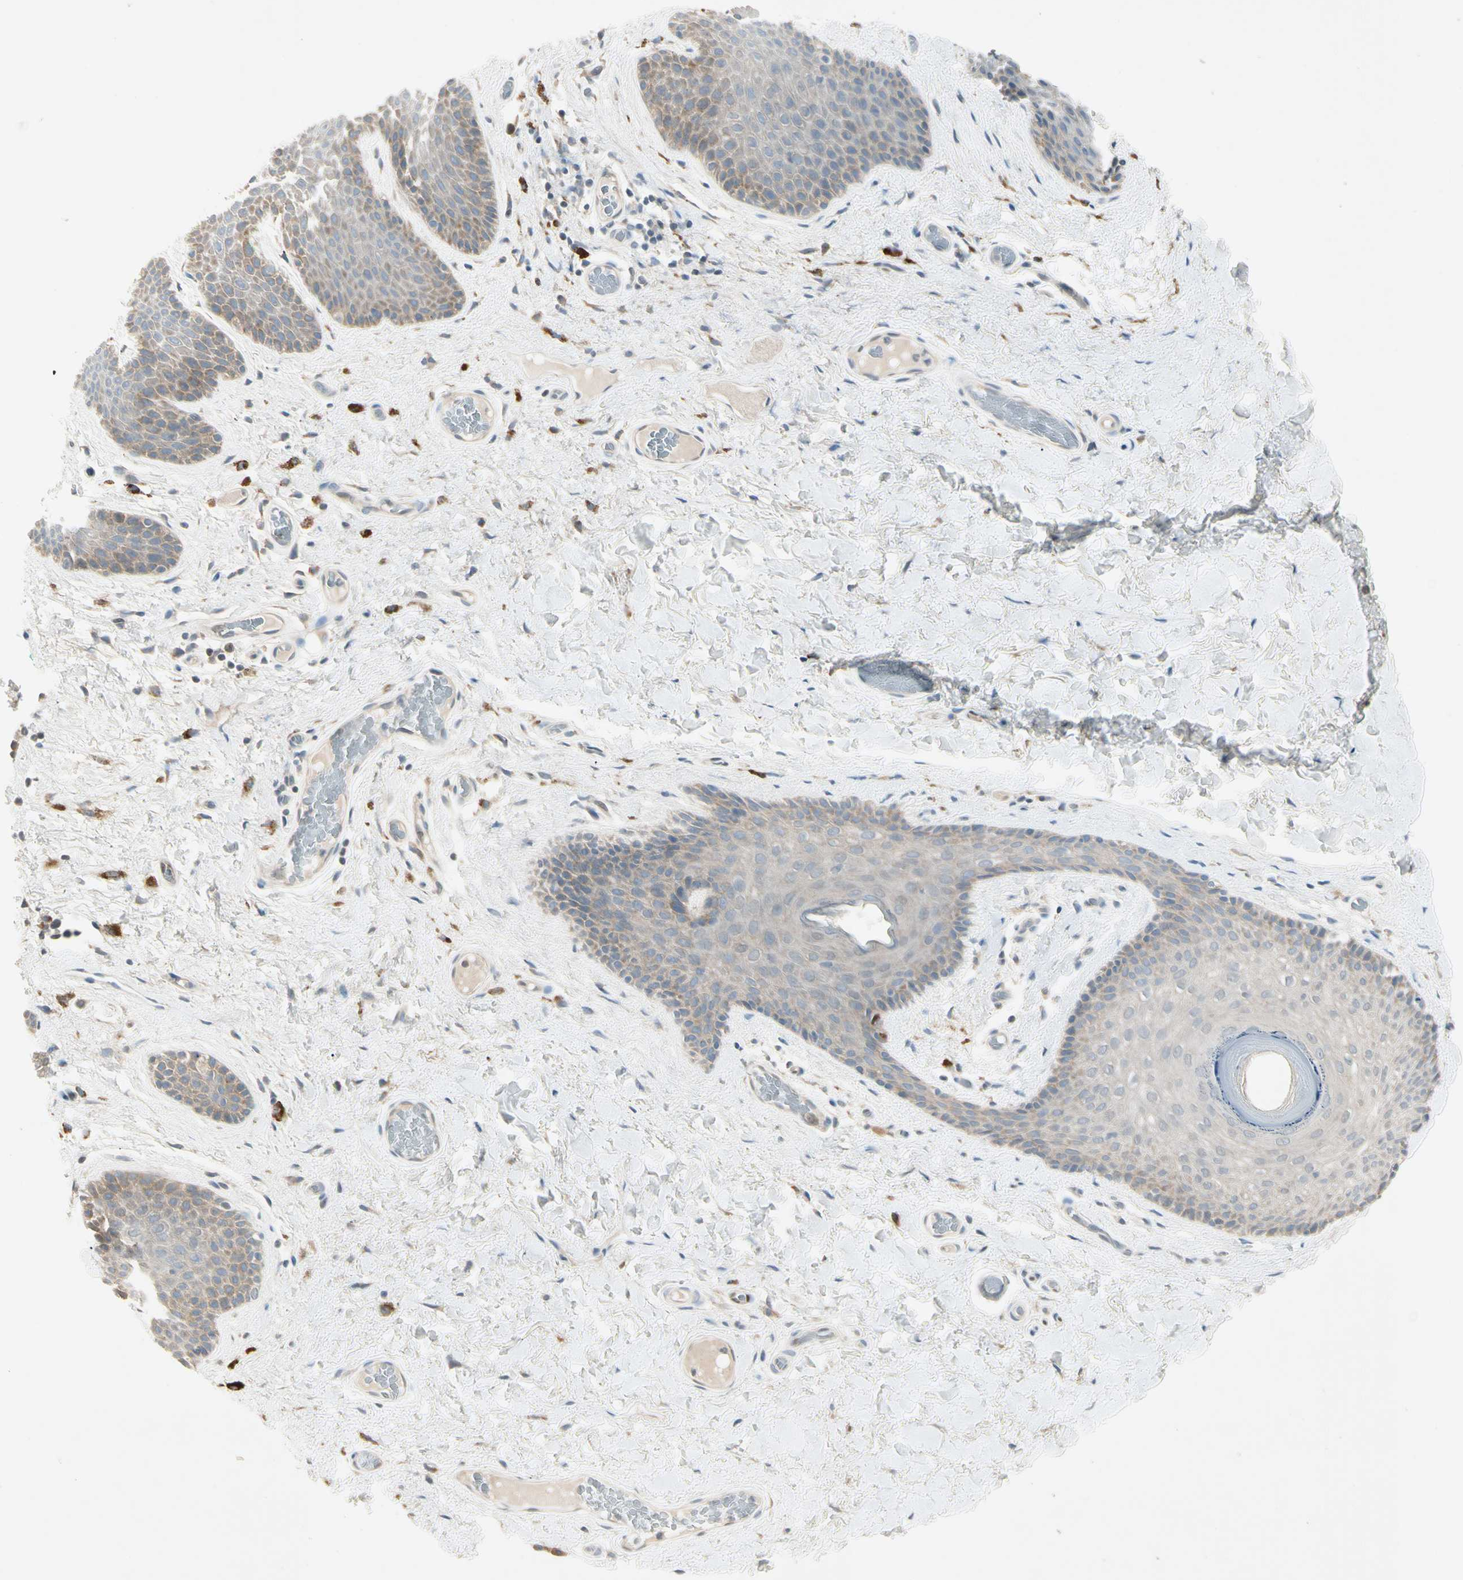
{"staining": {"intensity": "moderate", "quantity": "25%-75%", "location": "cytoplasmic/membranous"}, "tissue": "skin", "cell_type": "Epidermal cells", "image_type": "normal", "snomed": [{"axis": "morphology", "description": "Normal tissue, NOS"}, {"axis": "topography", "description": "Anal"}], "caption": "Immunohistochemical staining of unremarkable human skin reveals 25%-75% levels of moderate cytoplasmic/membranous protein positivity in approximately 25%-75% of epidermal cells.", "gene": "IL1R1", "patient": {"sex": "male", "age": 74}}